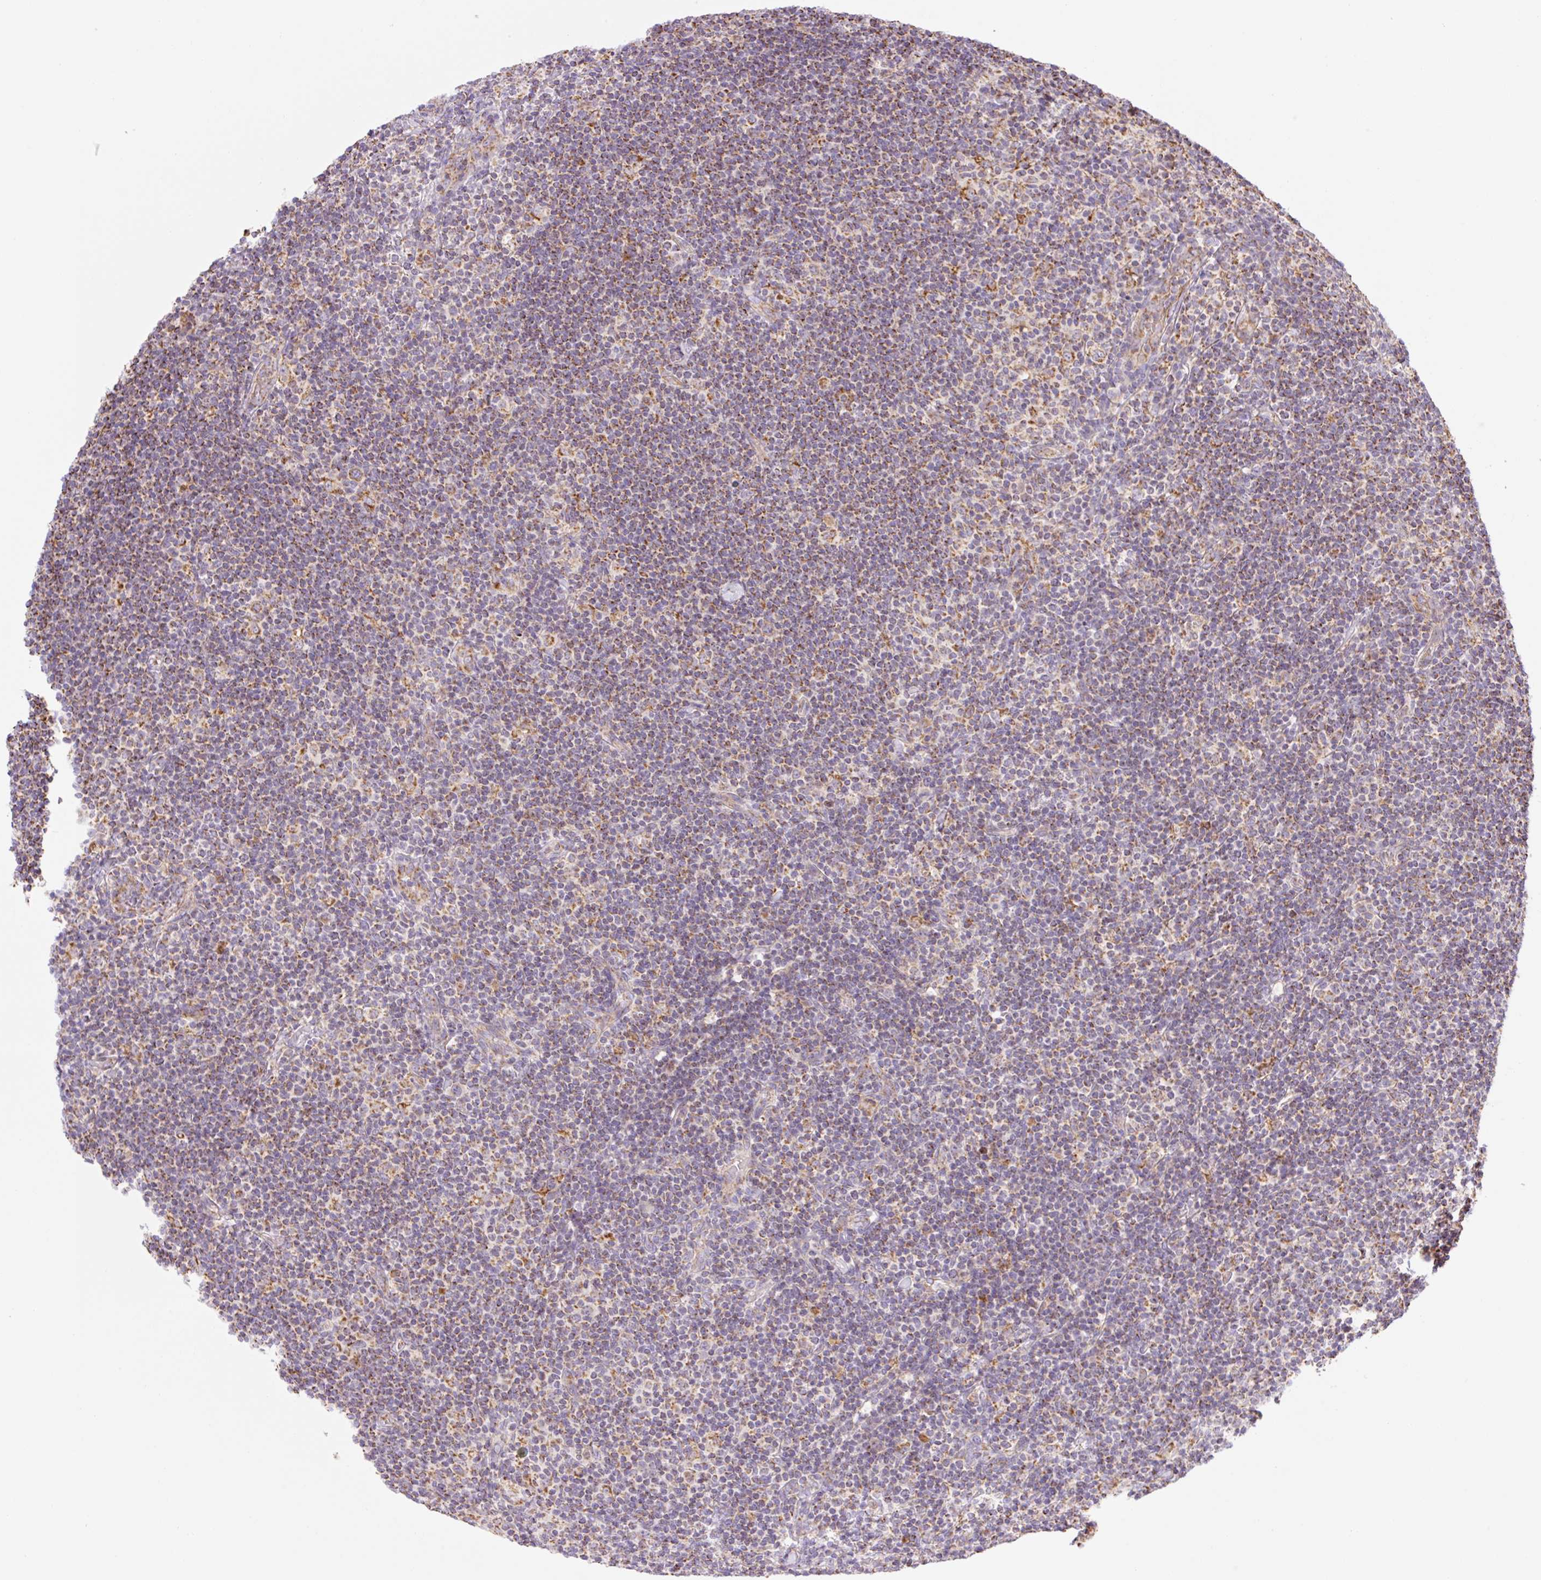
{"staining": {"intensity": "strong", "quantity": "25%-75%", "location": "cytoplasmic/membranous"}, "tissue": "lymphoma", "cell_type": "Tumor cells", "image_type": "cancer", "snomed": [{"axis": "morphology", "description": "Hodgkin's disease, NOS"}, {"axis": "topography", "description": "Lymph node"}], "caption": "A histopathology image showing strong cytoplasmic/membranous expression in approximately 25%-75% of tumor cells in Hodgkin's disease, as visualized by brown immunohistochemical staining.", "gene": "GOSR2", "patient": {"sex": "female", "age": 57}}